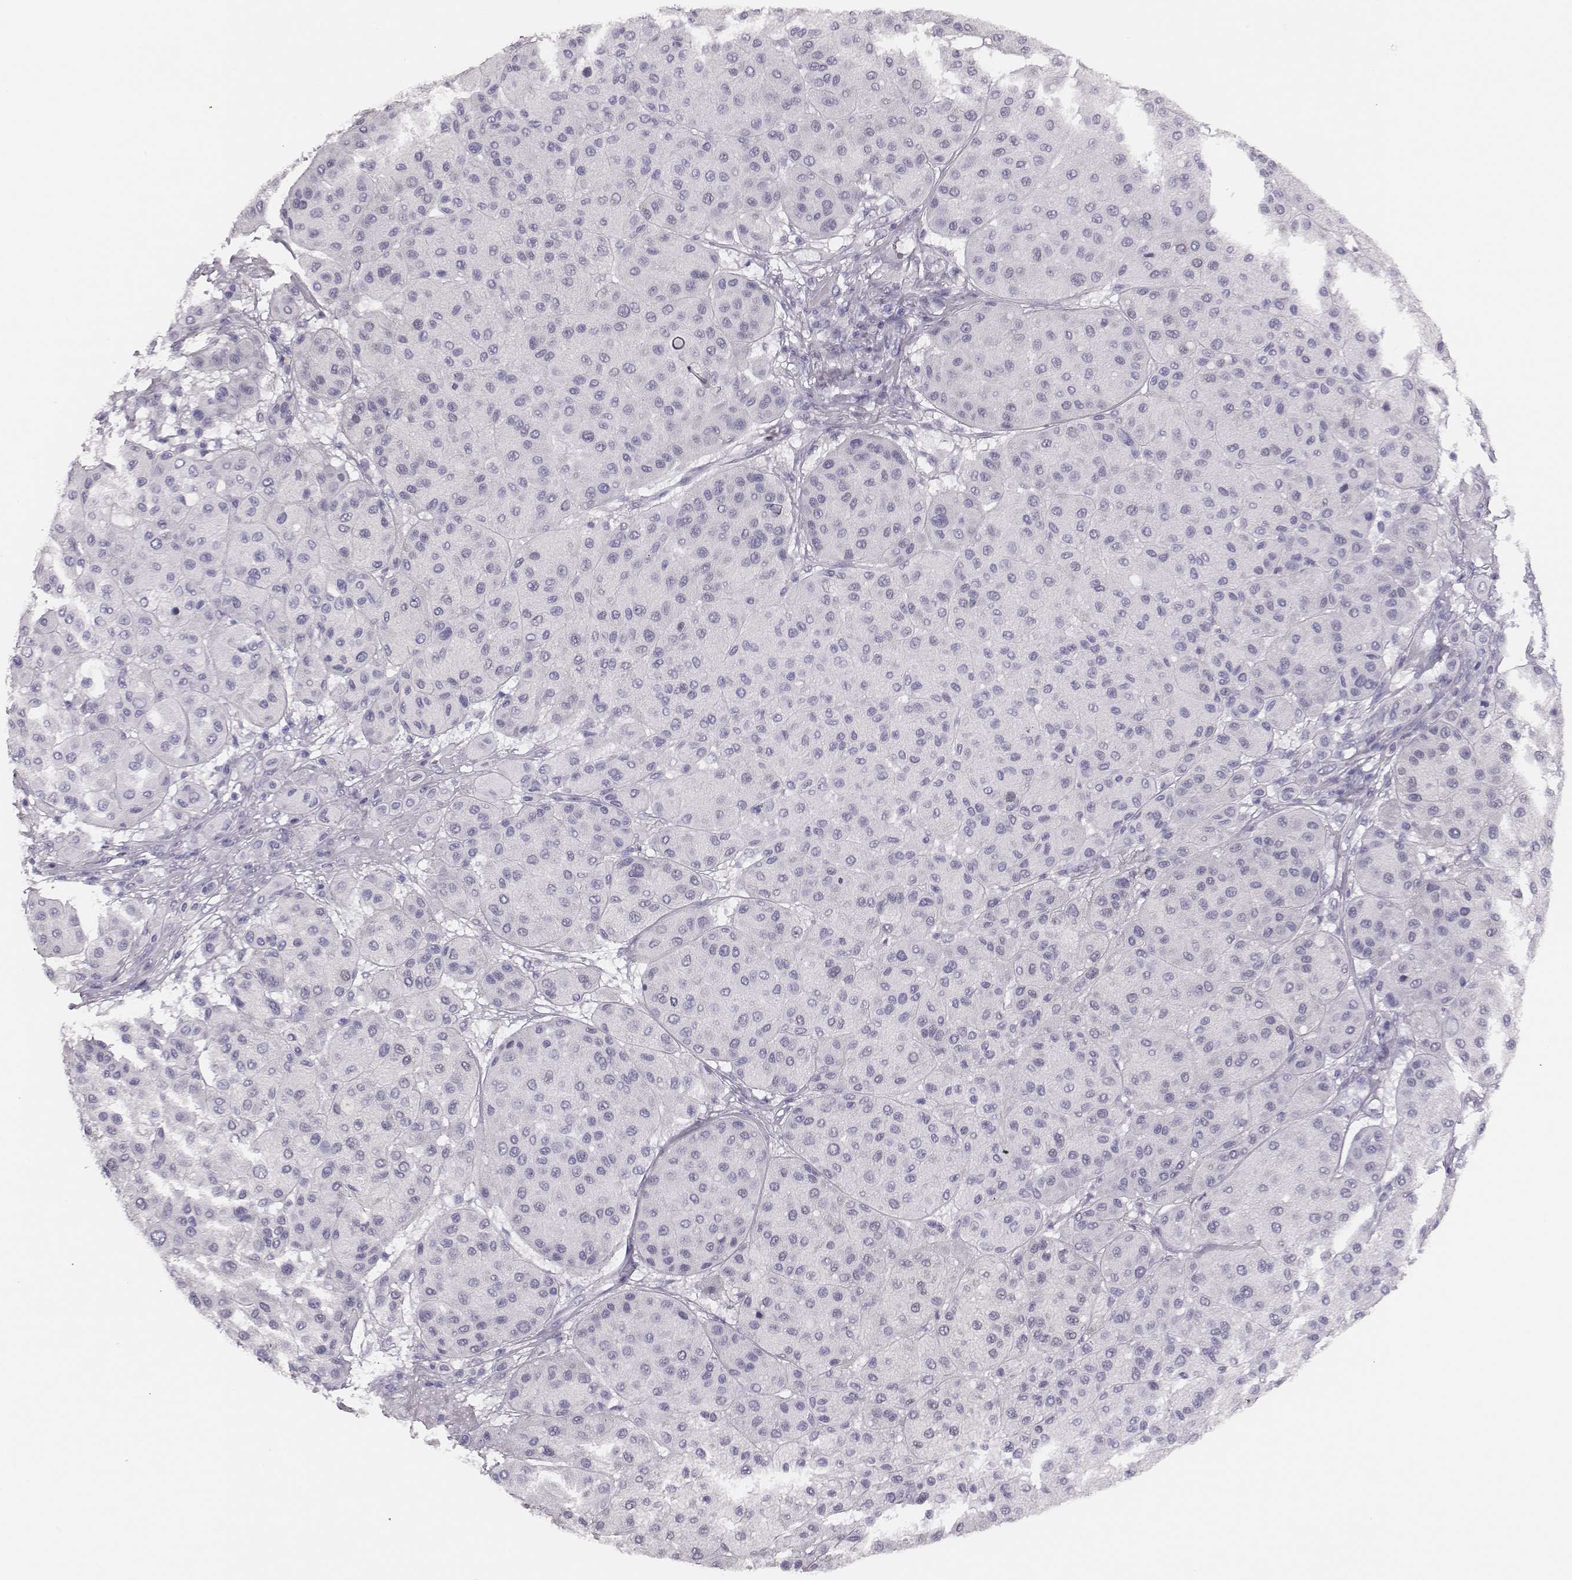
{"staining": {"intensity": "negative", "quantity": "none", "location": "none"}, "tissue": "melanoma", "cell_type": "Tumor cells", "image_type": "cancer", "snomed": [{"axis": "morphology", "description": "Malignant melanoma, Metastatic site"}, {"axis": "topography", "description": "Smooth muscle"}], "caption": "High magnification brightfield microscopy of melanoma stained with DAB (brown) and counterstained with hematoxylin (blue): tumor cells show no significant positivity.", "gene": "H1-6", "patient": {"sex": "male", "age": 41}}